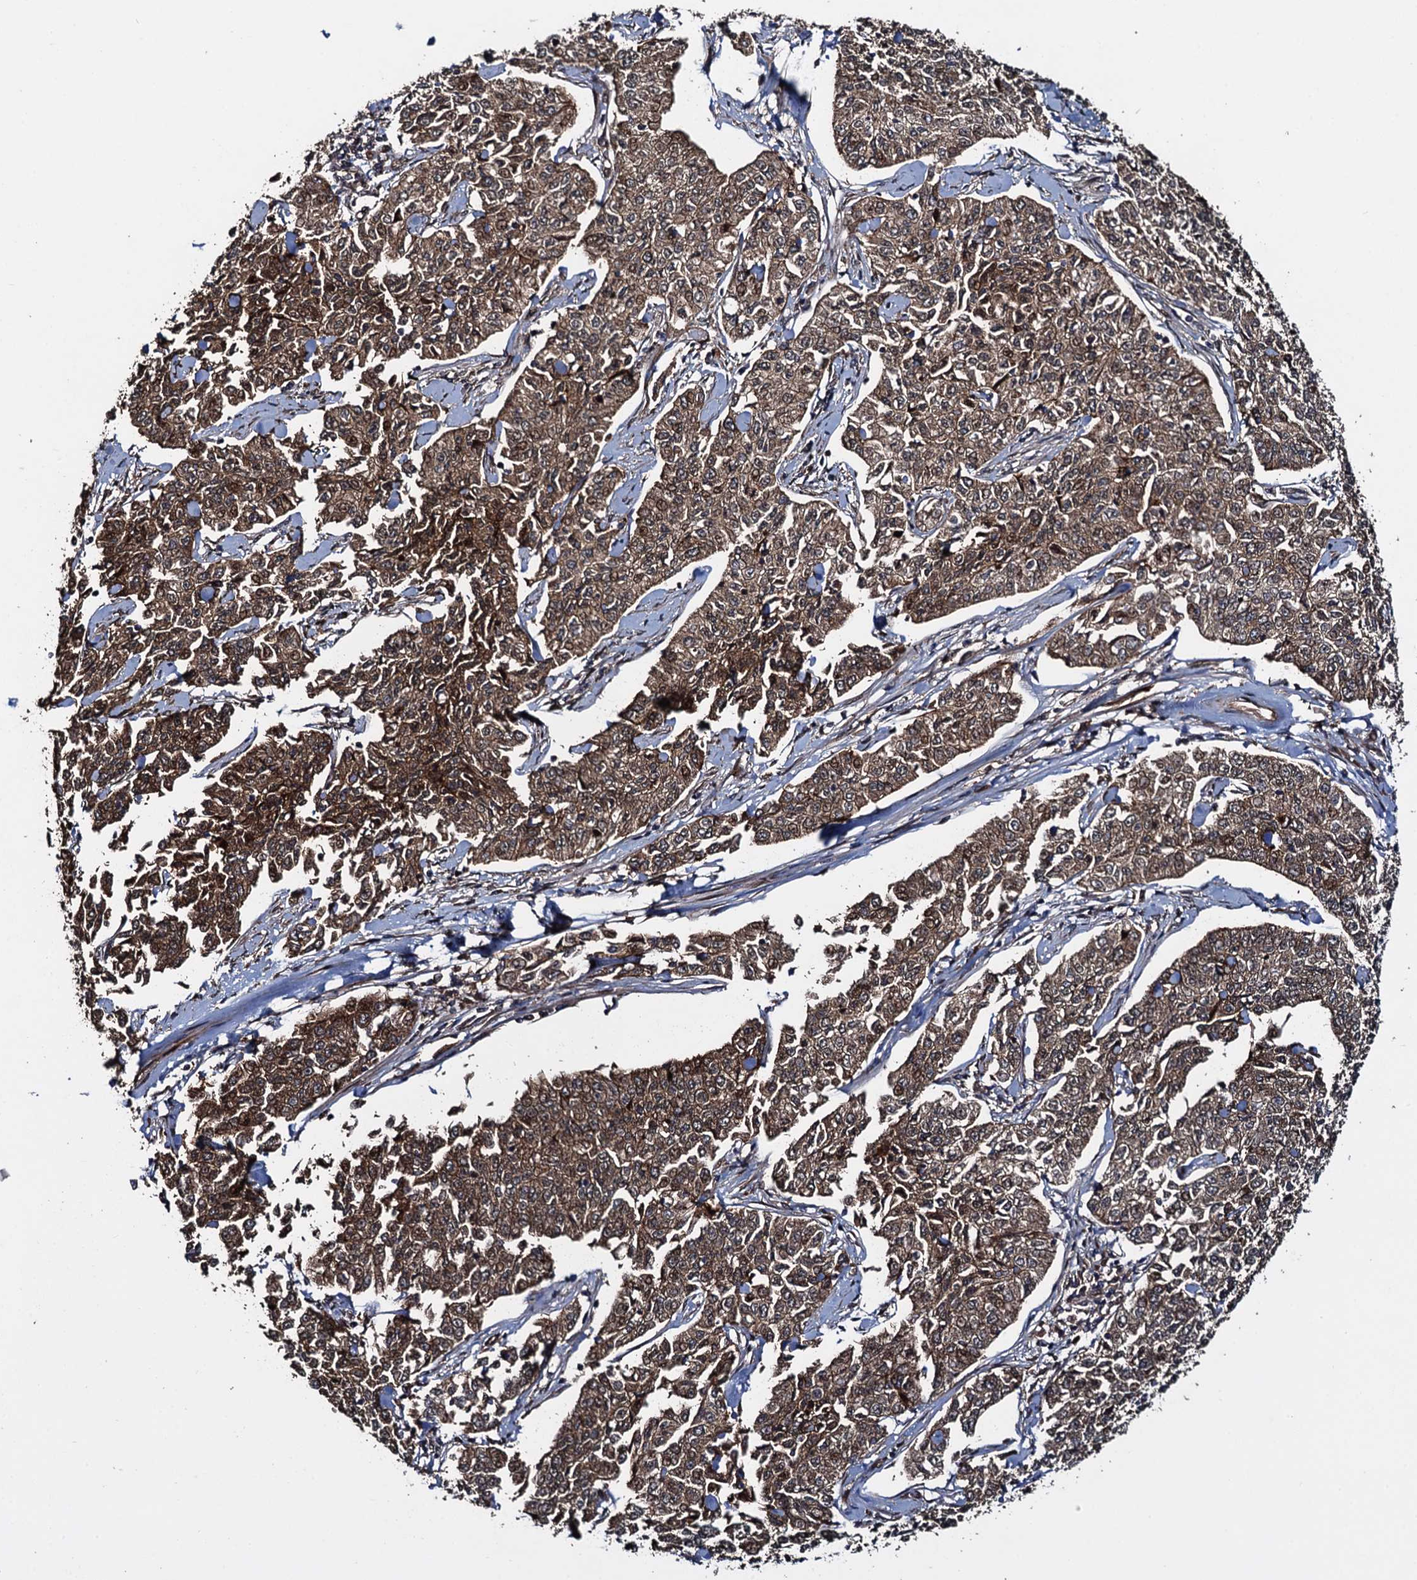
{"staining": {"intensity": "moderate", "quantity": ">75%", "location": "cytoplasmic/membranous"}, "tissue": "cervical cancer", "cell_type": "Tumor cells", "image_type": "cancer", "snomed": [{"axis": "morphology", "description": "Squamous cell carcinoma, NOS"}, {"axis": "topography", "description": "Cervix"}], "caption": "The image exhibits immunohistochemical staining of cervical cancer. There is moderate cytoplasmic/membranous staining is present in approximately >75% of tumor cells.", "gene": "RHOBTB1", "patient": {"sex": "female", "age": 35}}